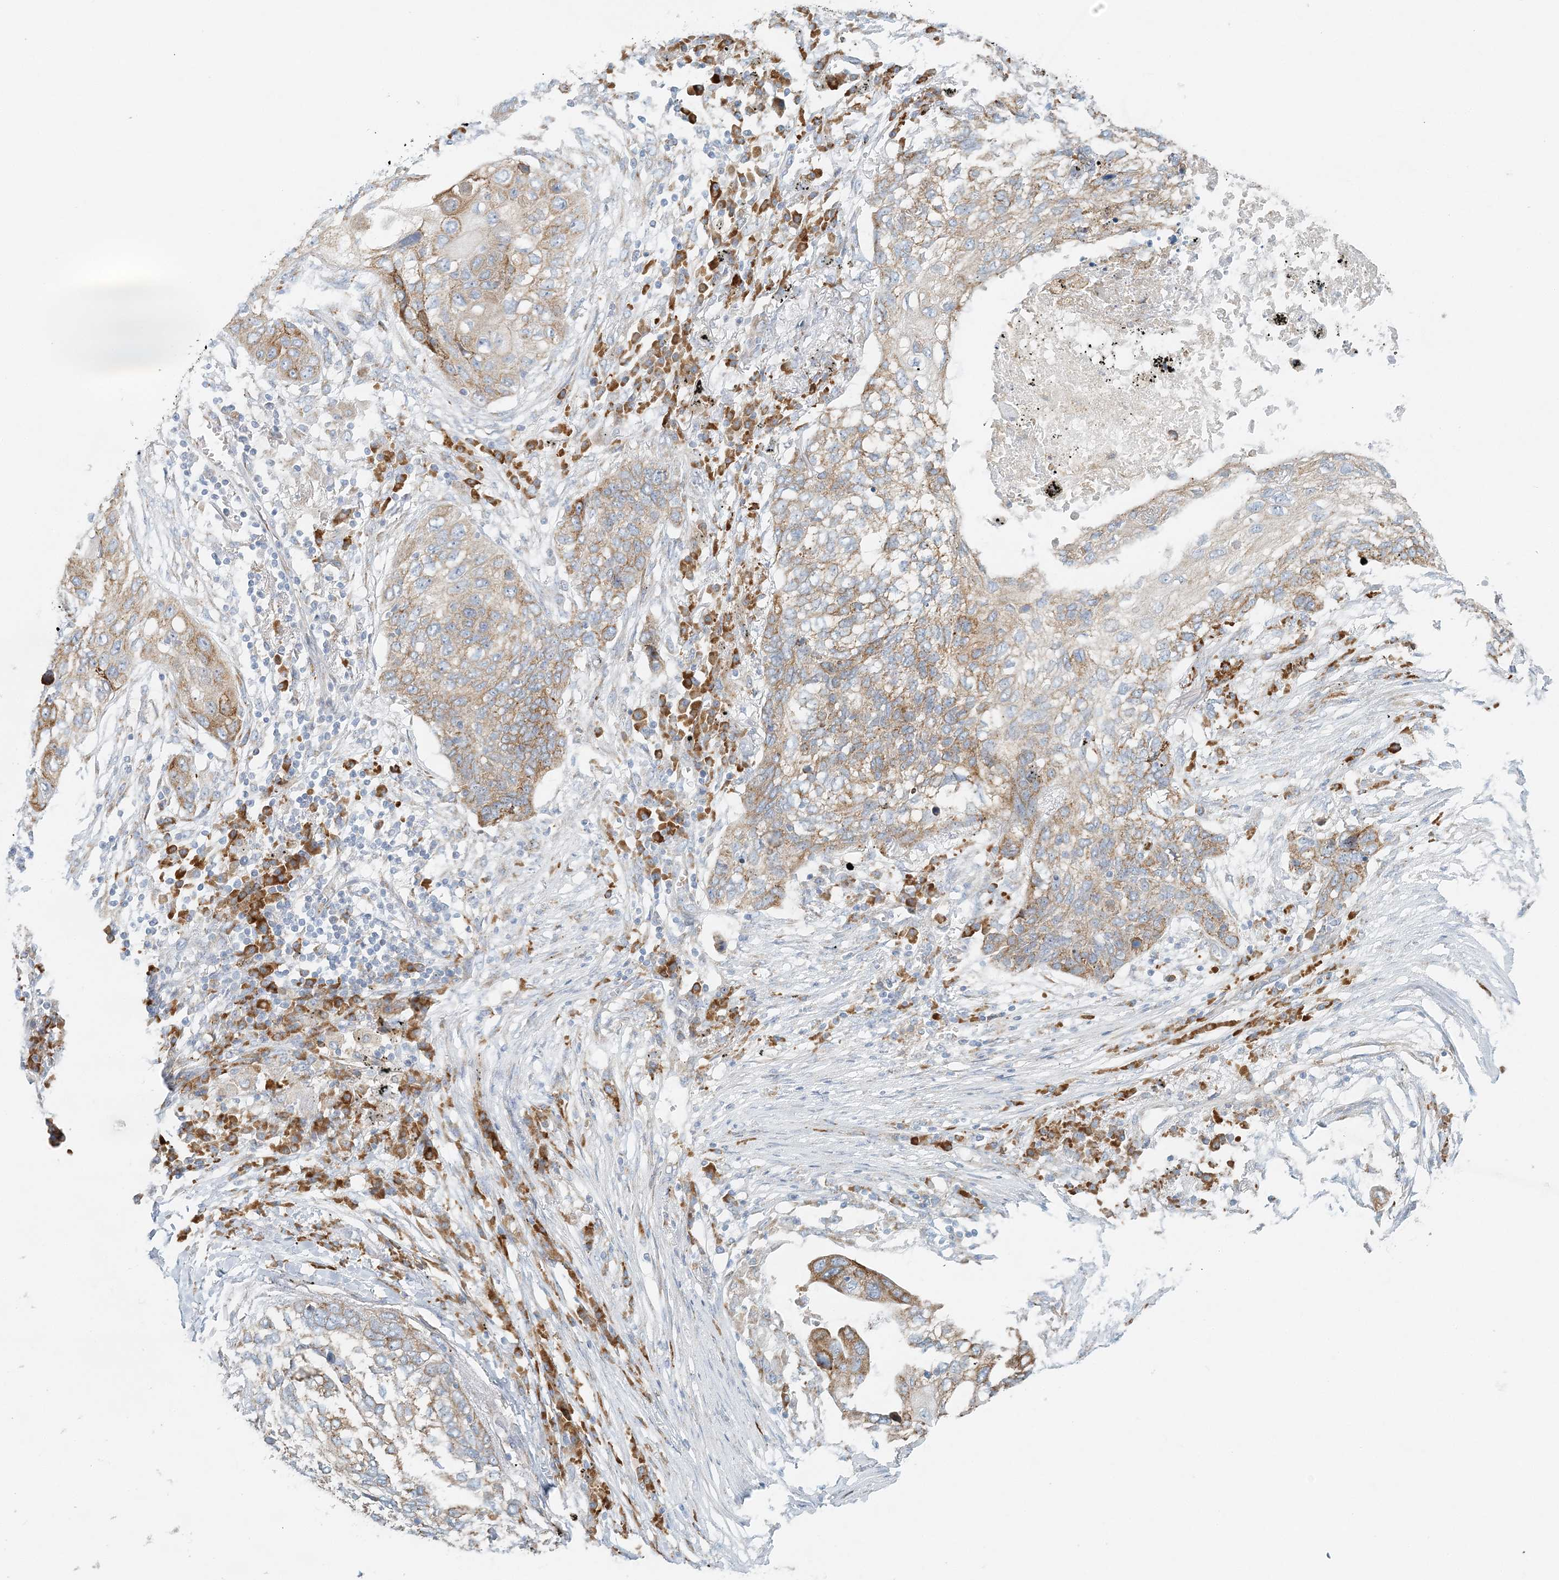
{"staining": {"intensity": "moderate", "quantity": "25%-75%", "location": "cytoplasmic/membranous"}, "tissue": "lung cancer", "cell_type": "Tumor cells", "image_type": "cancer", "snomed": [{"axis": "morphology", "description": "Squamous cell carcinoma, NOS"}, {"axis": "topography", "description": "Lung"}], "caption": "Protein positivity by immunohistochemistry shows moderate cytoplasmic/membranous expression in about 25%-75% of tumor cells in lung cancer (squamous cell carcinoma).", "gene": "STK11IP", "patient": {"sex": "female", "age": 63}}